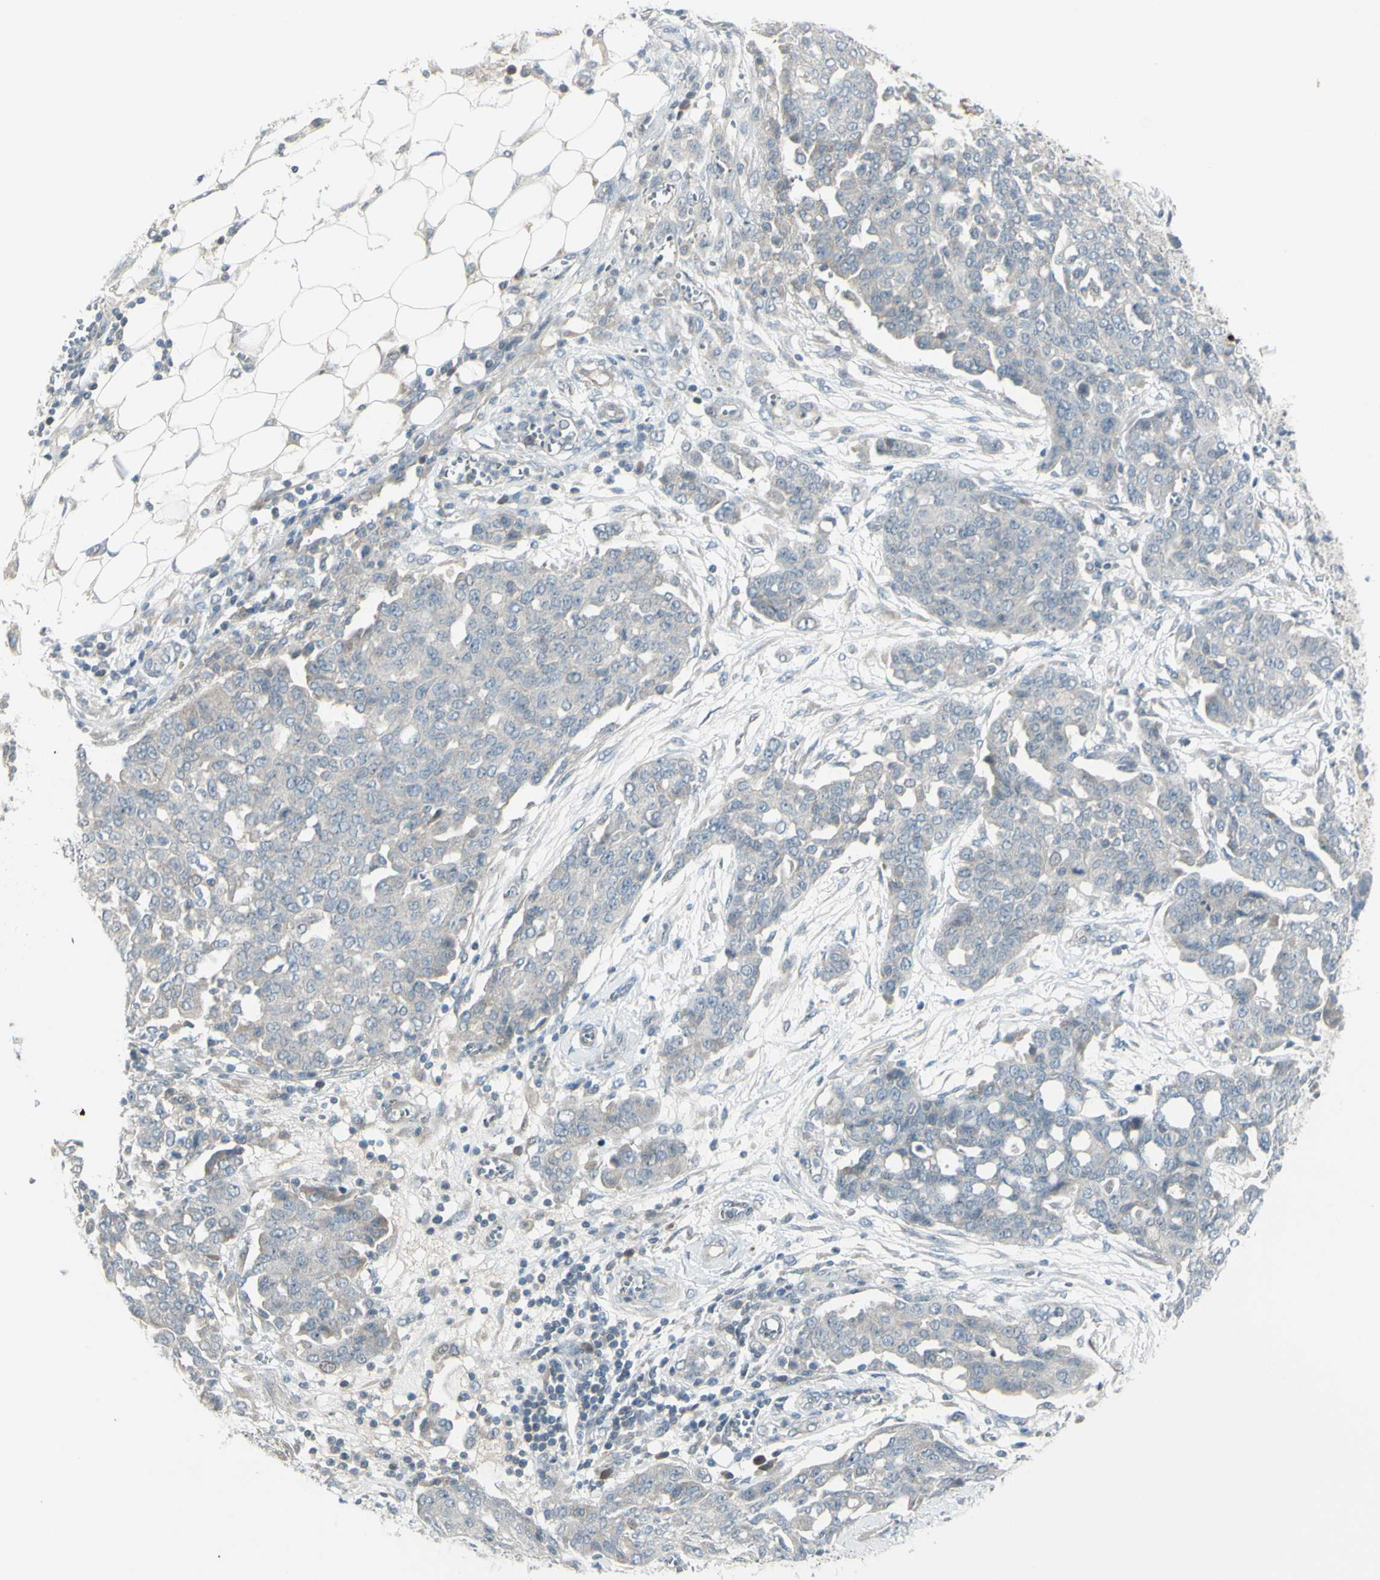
{"staining": {"intensity": "weak", "quantity": ">75%", "location": "cytoplasmic/membranous"}, "tissue": "ovarian cancer", "cell_type": "Tumor cells", "image_type": "cancer", "snomed": [{"axis": "morphology", "description": "Cystadenocarcinoma, serous, NOS"}, {"axis": "topography", "description": "Soft tissue"}, {"axis": "topography", "description": "Ovary"}], "caption": "Protein staining demonstrates weak cytoplasmic/membranous positivity in about >75% of tumor cells in serous cystadenocarcinoma (ovarian). Nuclei are stained in blue.", "gene": "SH3GL2", "patient": {"sex": "female", "age": 57}}